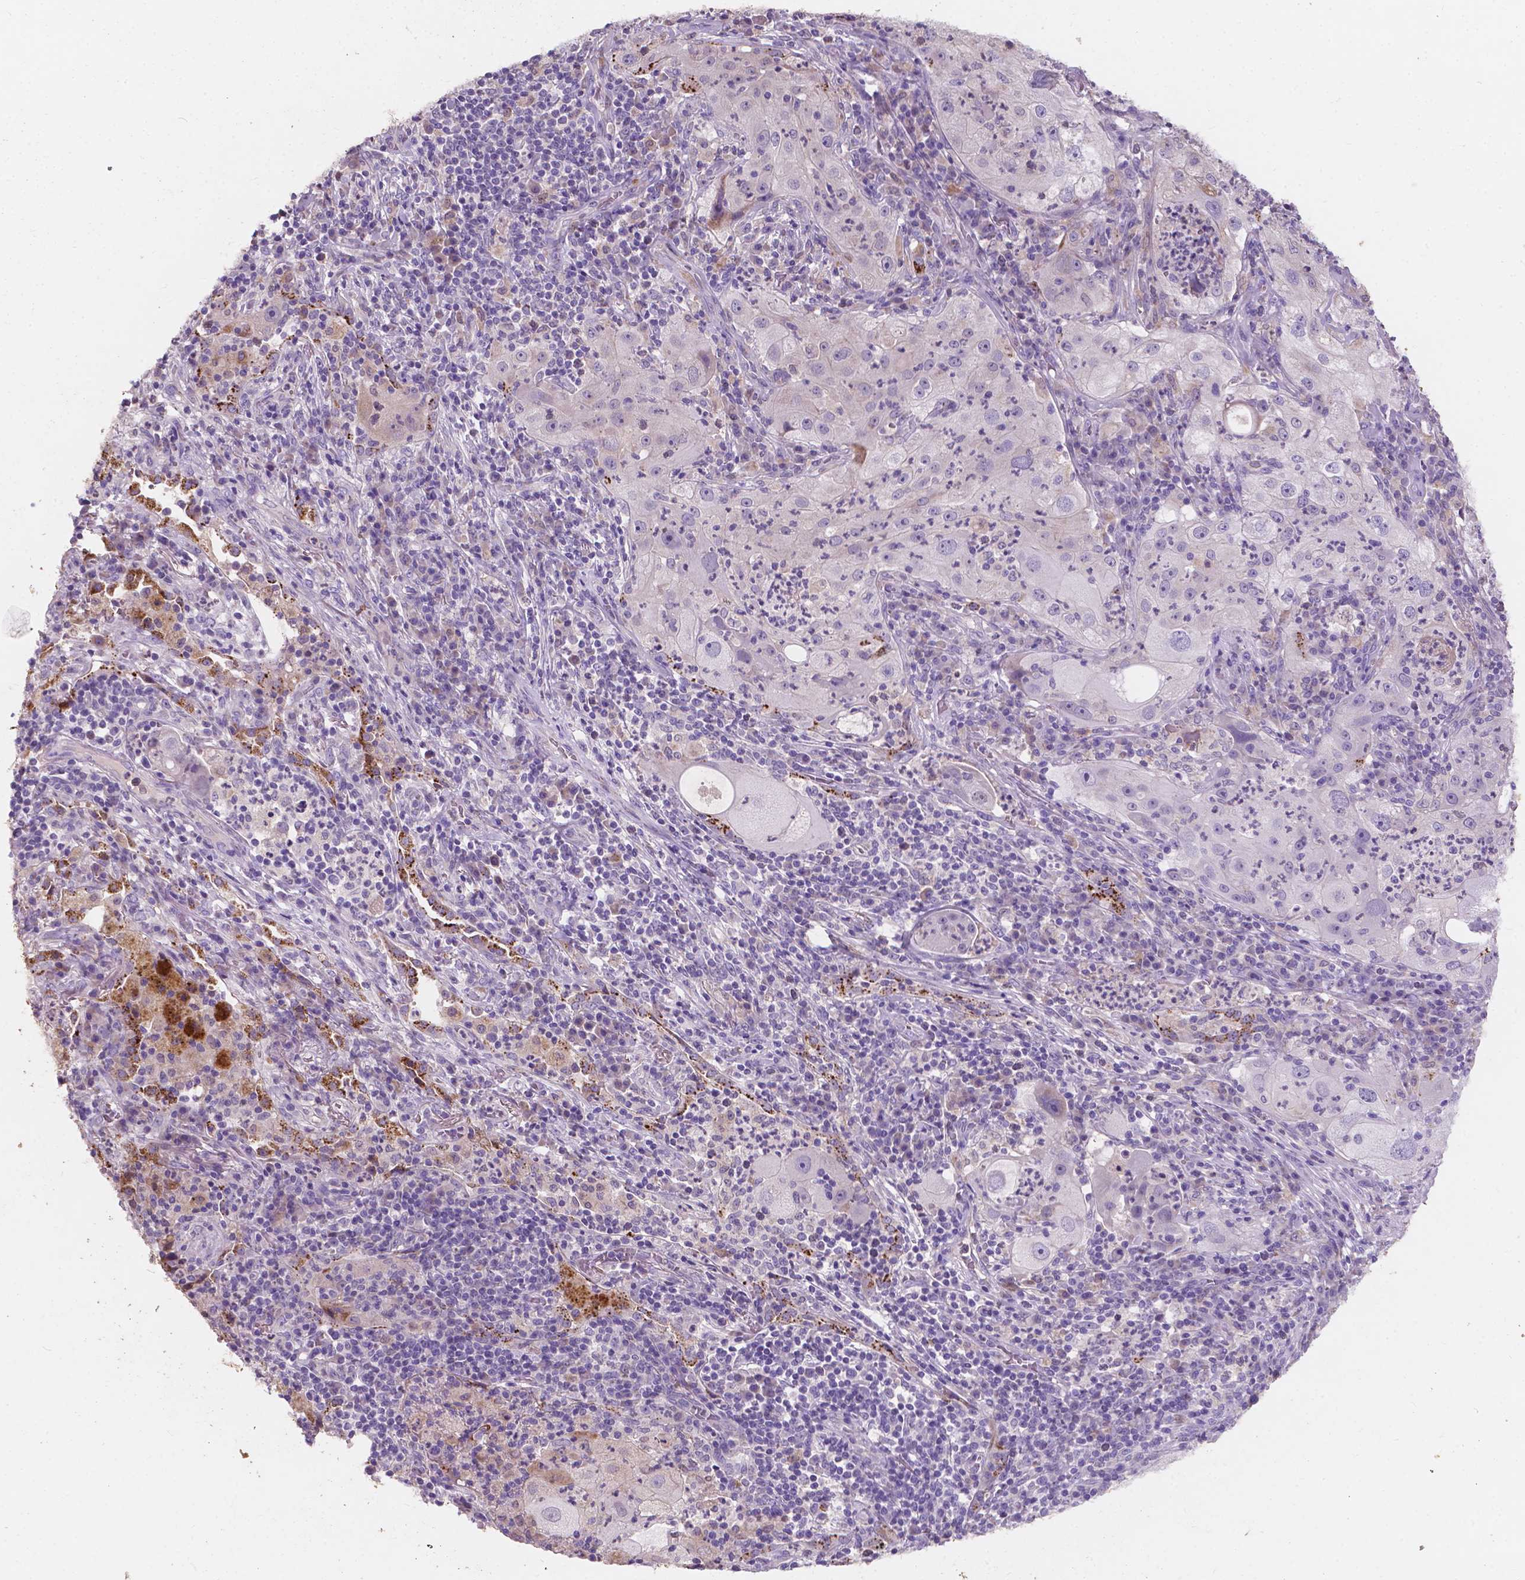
{"staining": {"intensity": "negative", "quantity": "none", "location": "none"}, "tissue": "lung cancer", "cell_type": "Tumor cells", "image_type": "cancer", "snomed": [{"axis": "morphology", "description": "Squamous cell carcinoma, NOS"}, {"axis": "topography", "description": "Lung"}], "caption": "DAB (3,3'-diaminobenzidine) immunohistochemical staining of human lung squamous cell carcinoma exhibits no significant expression in tumor cells.", "gene": "IREB2", "patient": {"sex": "female", "age": 59}}